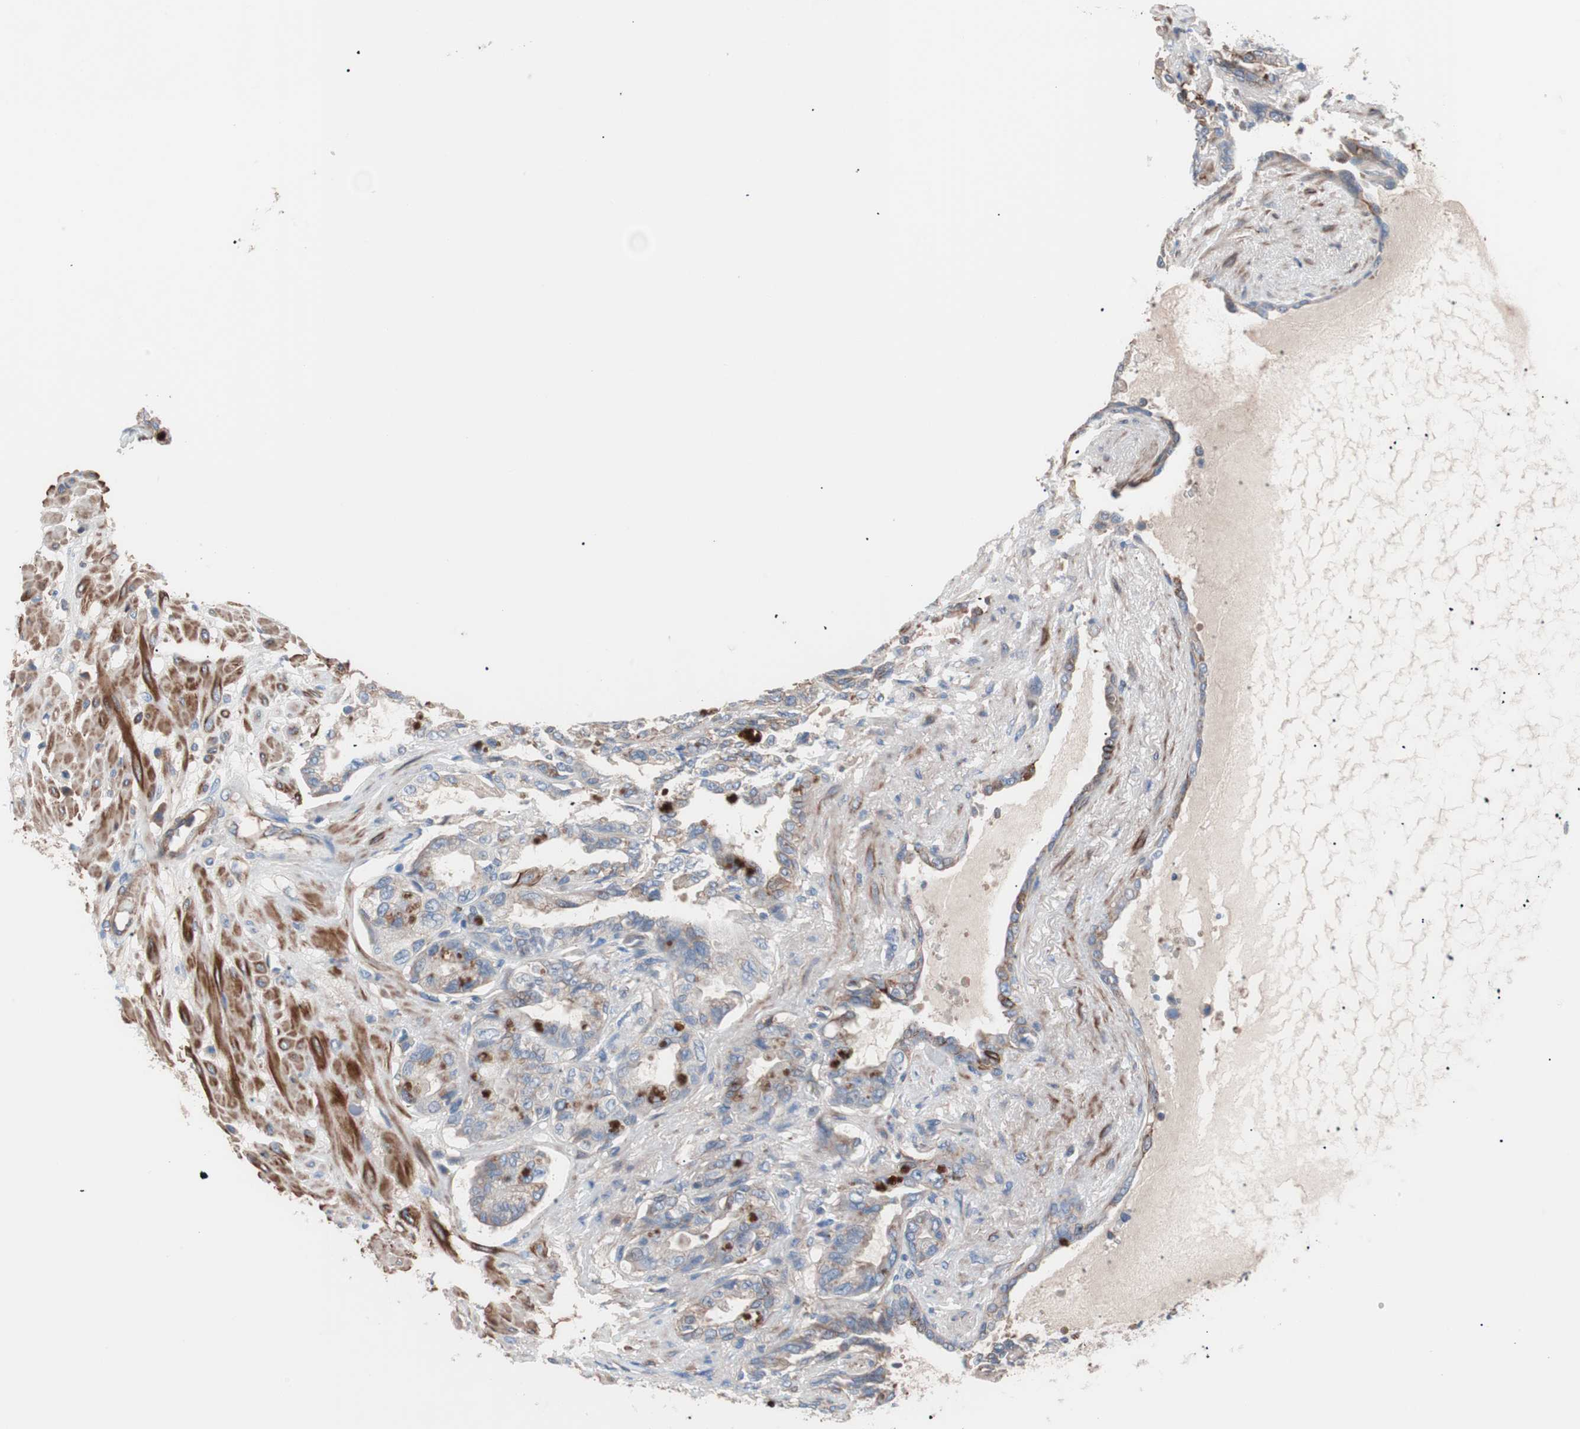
{"staining": {"intensity": "weak", "quantity": "<25%", "location": "cytoplasmic/membranous"}, "tissue": "seminal vesicle", "cell_type": "Glandular cells", "image_type": "normal", "snomed": [{"axis": "morphology", "description": "Normal tissue, NOS"}, {"axis": "topography", "description": "Seminal veicle"}], "caption": "Seminal vesicle stained for a protein using IHC reveals no staining glandular cells.", "gene": "GPR160", "patient": {"sex": "male", "age": 61}}